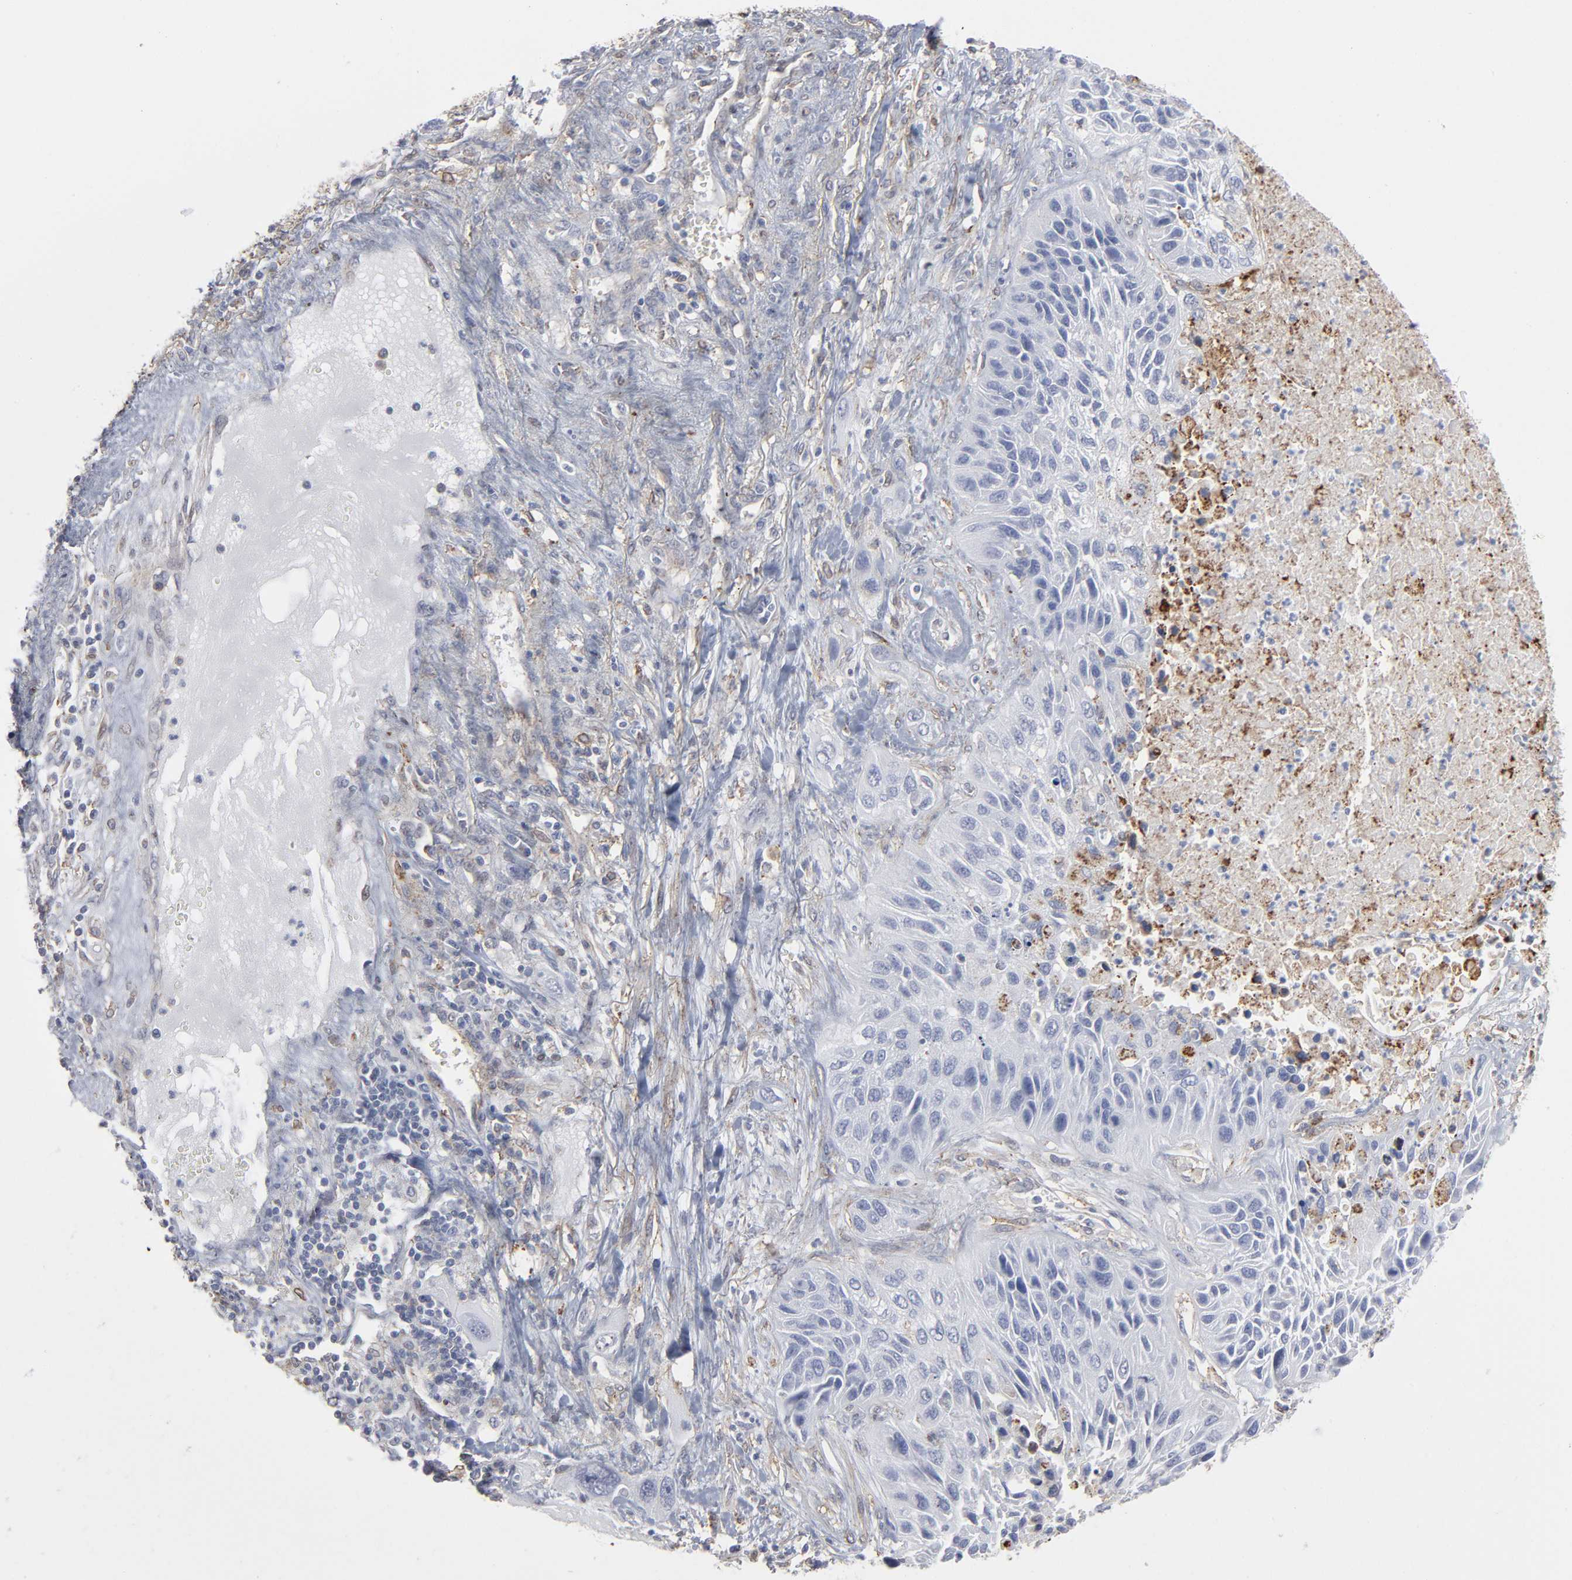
{"staining": {"intensity": "weak", "quantity": "<25%", "location": "cytoplasmic/membranous"}, "tissue": "lung cancer", "cell_type": "Tumor cells", "image_type": "cancer", "snomed": [{"axis": "morphology", "description": "Squamous cell carcinoma, NOS"}, {"axis": "topography", "description": "Lung"}], "caption": "This is an immunohistochemistry micrograph of lung squamous cell carcinoma. There is no expression in tumor cells.", "gene": "ANXA5", "patient": {"sex": "female", "age": 76}}